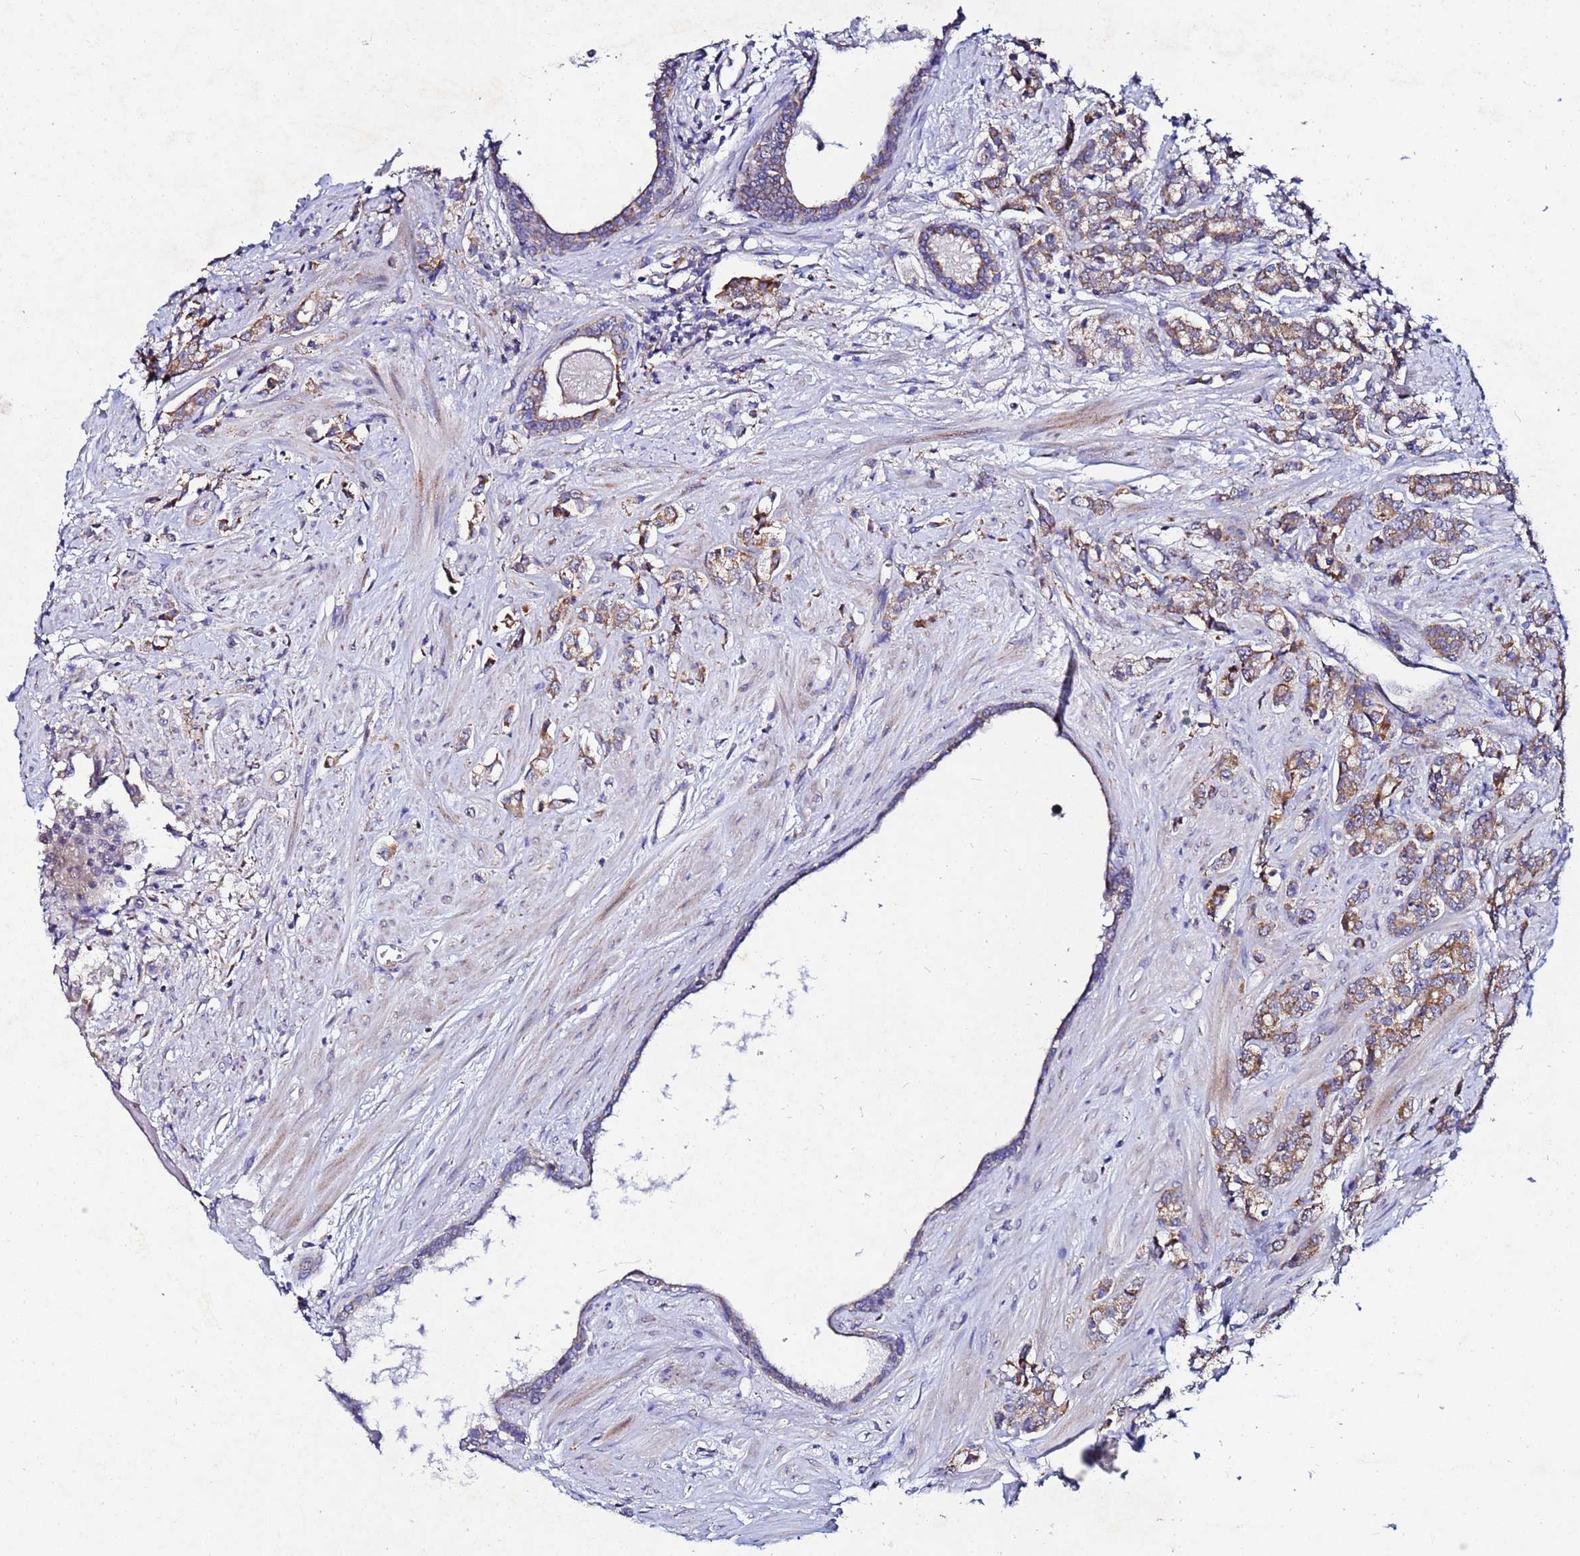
{"staining": {"intensity": "moderate", "quantity": ">75%", "location": "cytoplasmic/membranous"}, "tissue": "prostate cancer", "cell_type": "Tumor cells", "image_type": "cancer", "snomed": [{"axis": "morphology", "description": "Adenocarcinoma, High grade"}, {"axis": "topography", "description": "Prostate"}], "caption": "A high-resolution micrograph shows immunohistochemistry (IHC) staining of high-grade adenocarcinoma (prostate), which reveals moderate cytoplasmic/membranous expression in approximately >75% of tumor cells.", "gene": "FAHD2A", "patient": {"sex": "male", "age": 62}}